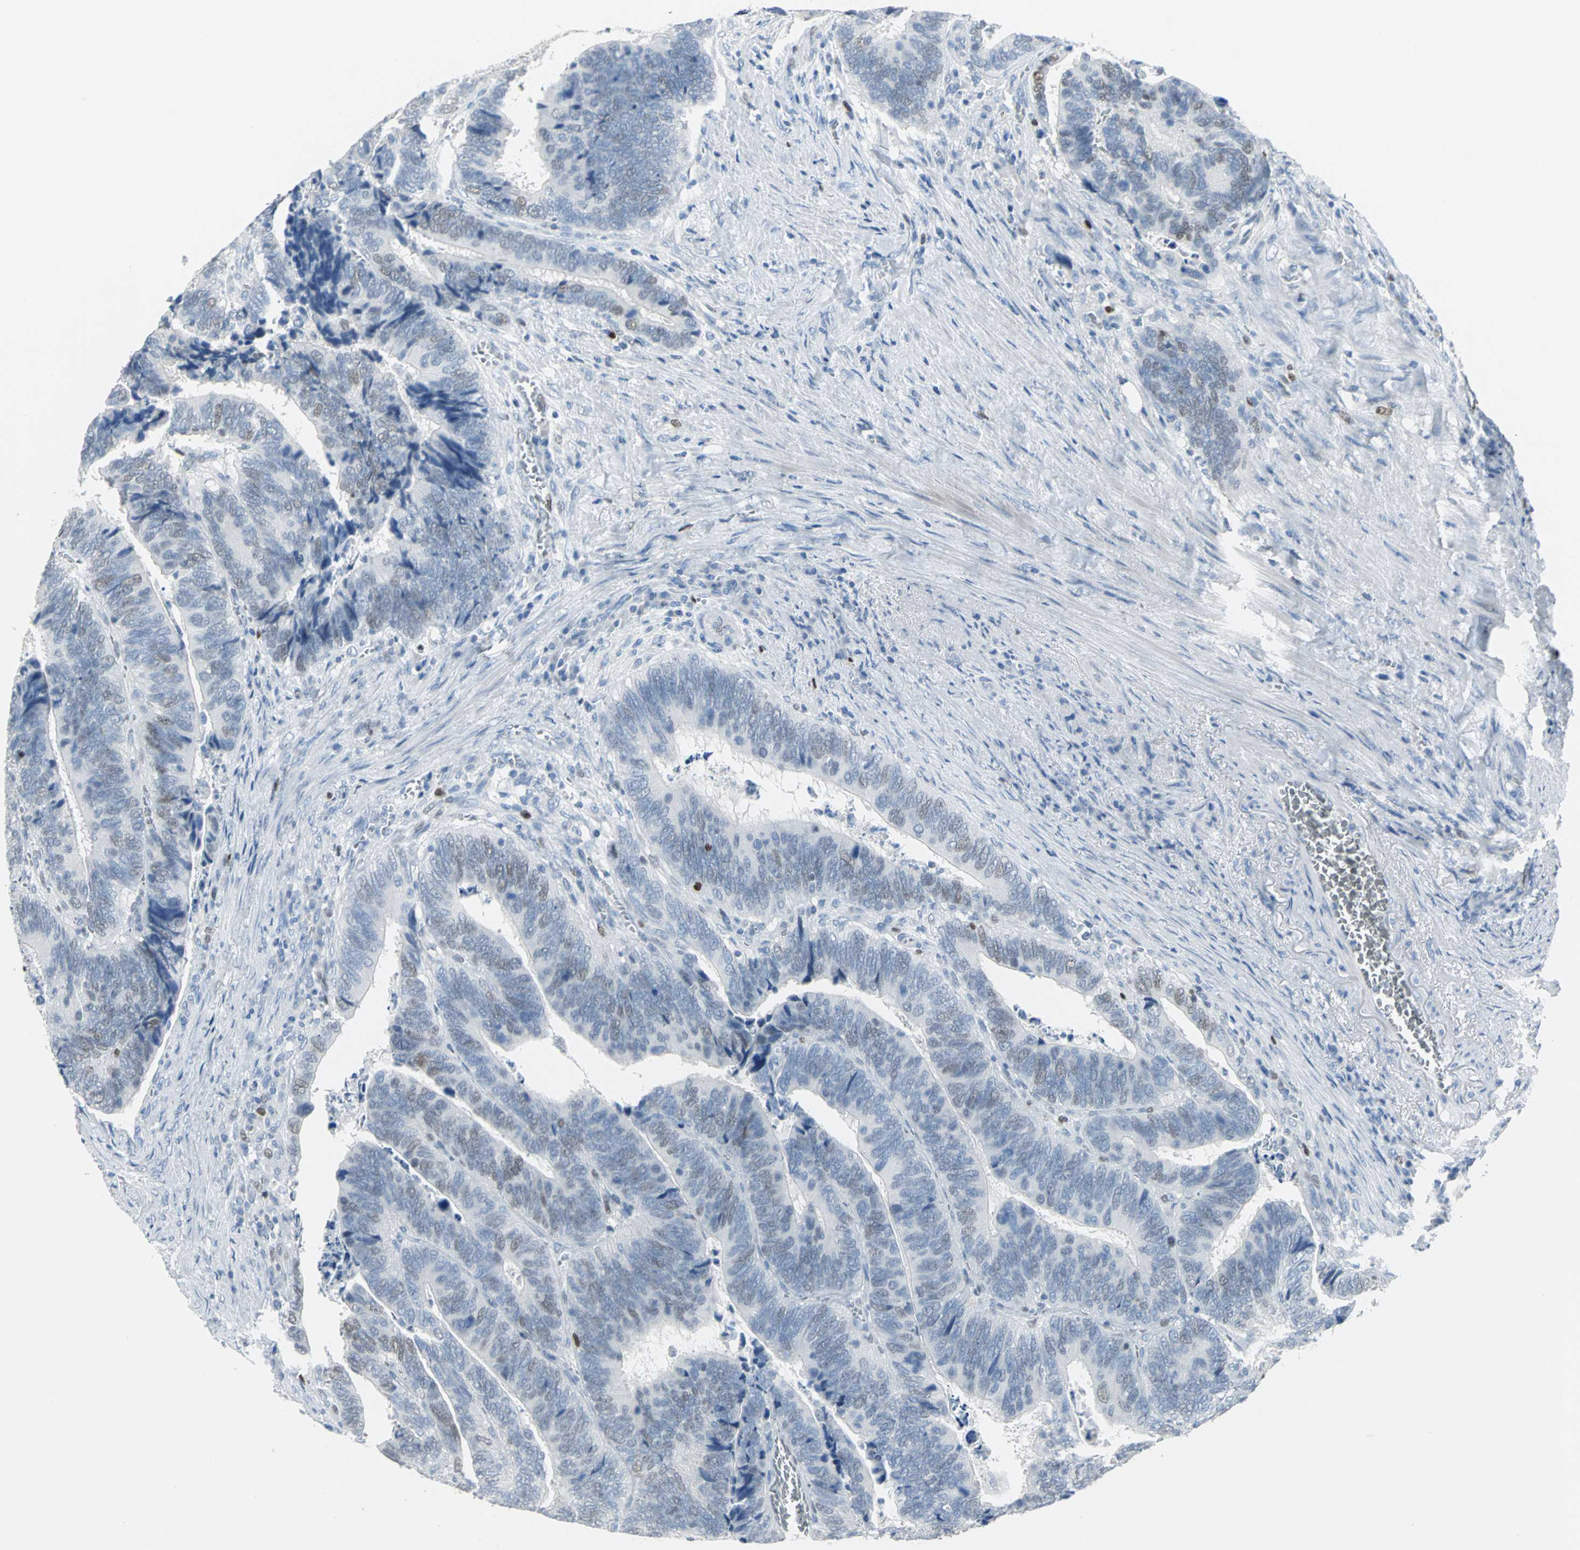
{"staining": {"intensity": "moderate", "quantity": "25%-75%", "location": "nuclear"}, "tissue": "colorectal cancer", "cell_type": "Tumor cells", "image_type": "cancer", "snomed": [{"axis": "morphology", "description": "Adenocarcinoma, NOS"}, {"axis": "topography", "description": "Colon"}], "caption": "A brown stain highlights moderate nuclear expression of a protein in human colorectal cancer (adenocarcinoma) tumor cells.", "gene": "MCM3", "patient": {"sex": "male", "age": 72}}